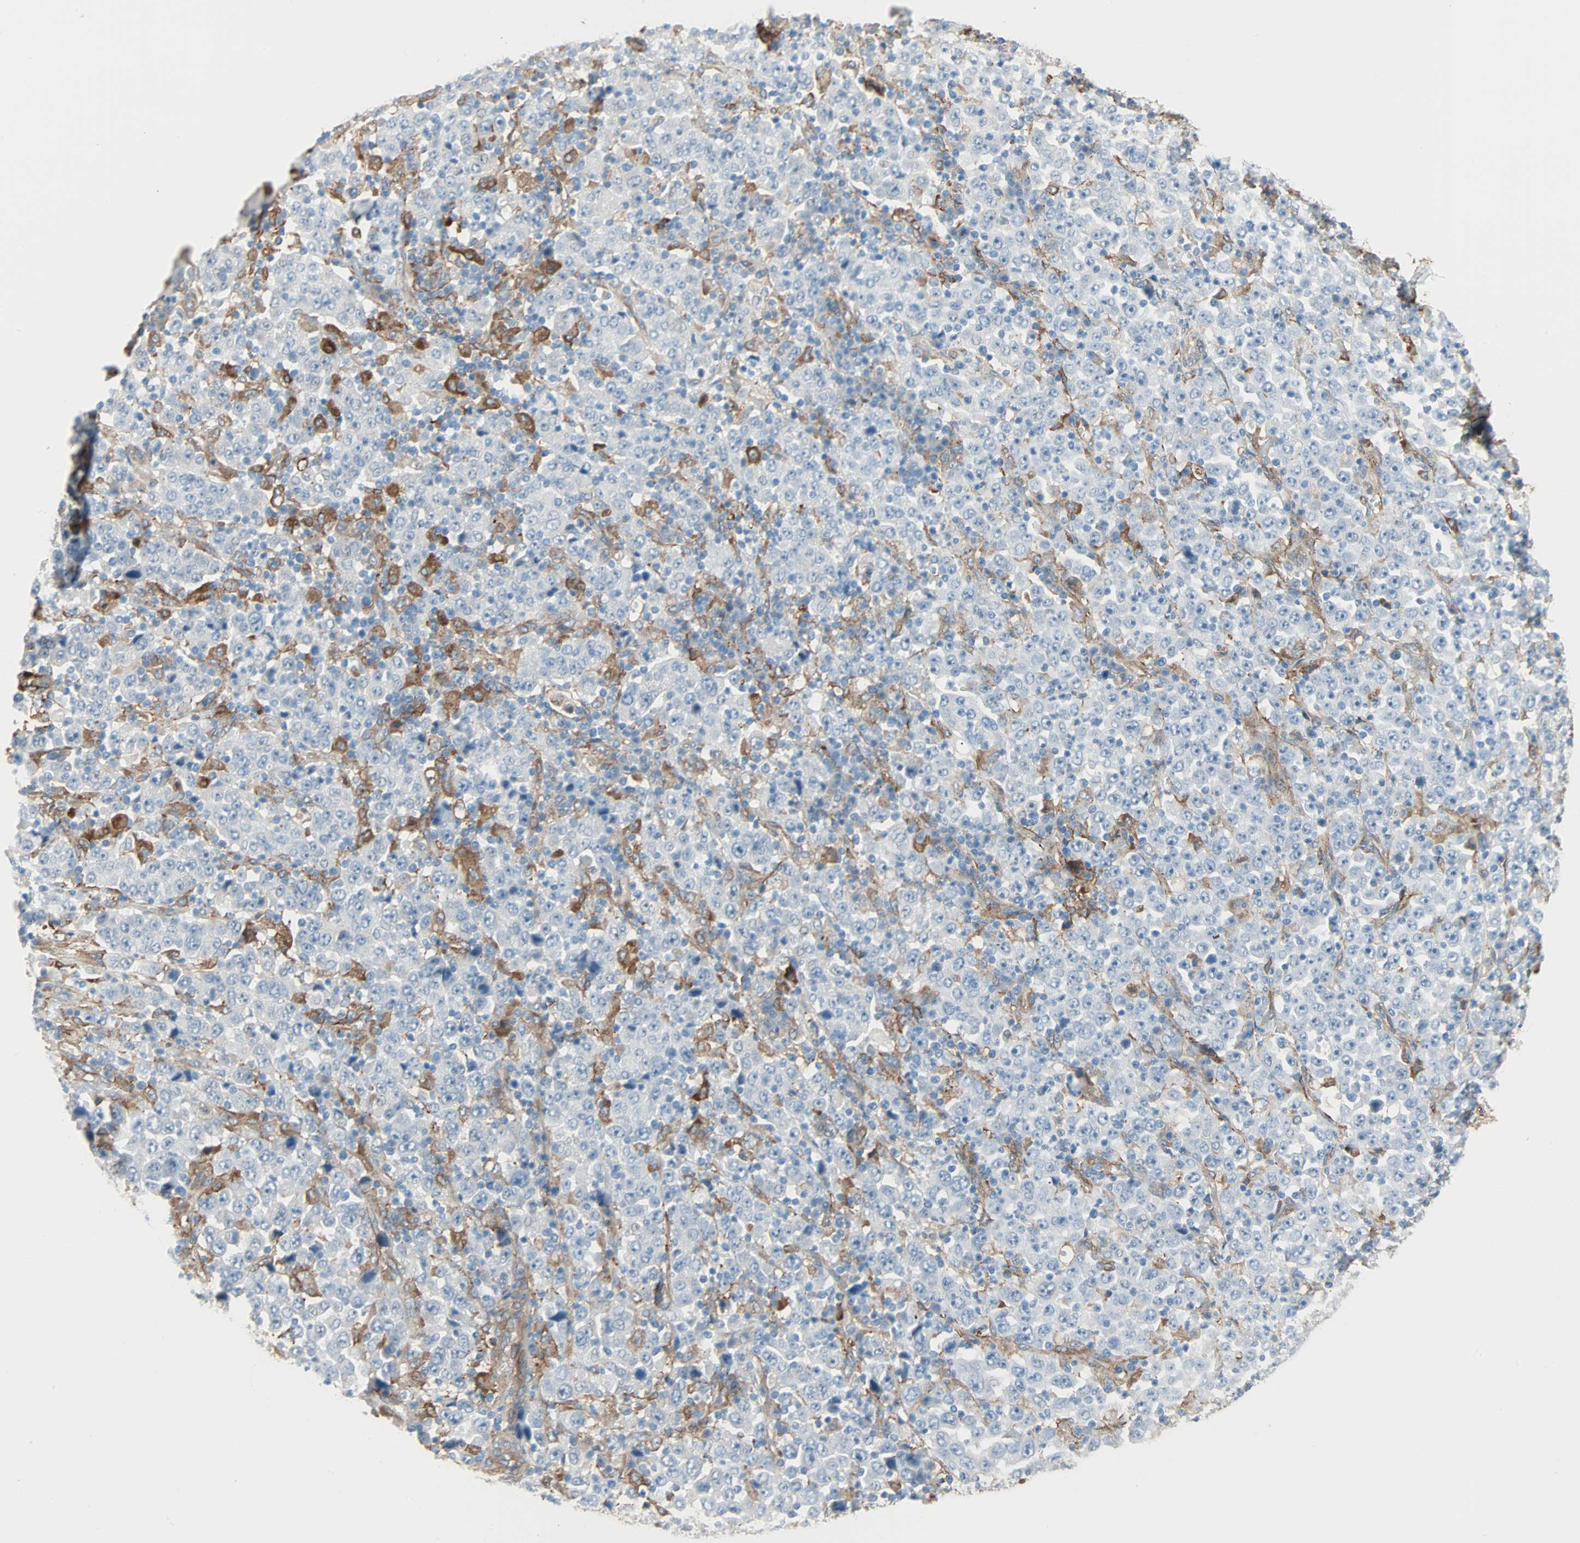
{"staining": {"intensity": "negative", "quantity": "none", "location": "none"}, "tissue": "stomach cancer", "cell_type": "Tumor cells", "image_type": "cancer", "snomed": [{"axis": "morphology", "description": "Normal tissue, NOS"}, {"axis": "morphology", "description": "Adenocarcinoma, NOS"}, {"axis": "topography", "description": "Stomach, upper"}, {"axis": "topography", "description": "Stomach"}], "caption": "Tumor cells are negative for protein expression in human stomach adenocarcinoma.", "gene": "EPB41L2", "patient": {"sex": "male", "age": 59}}